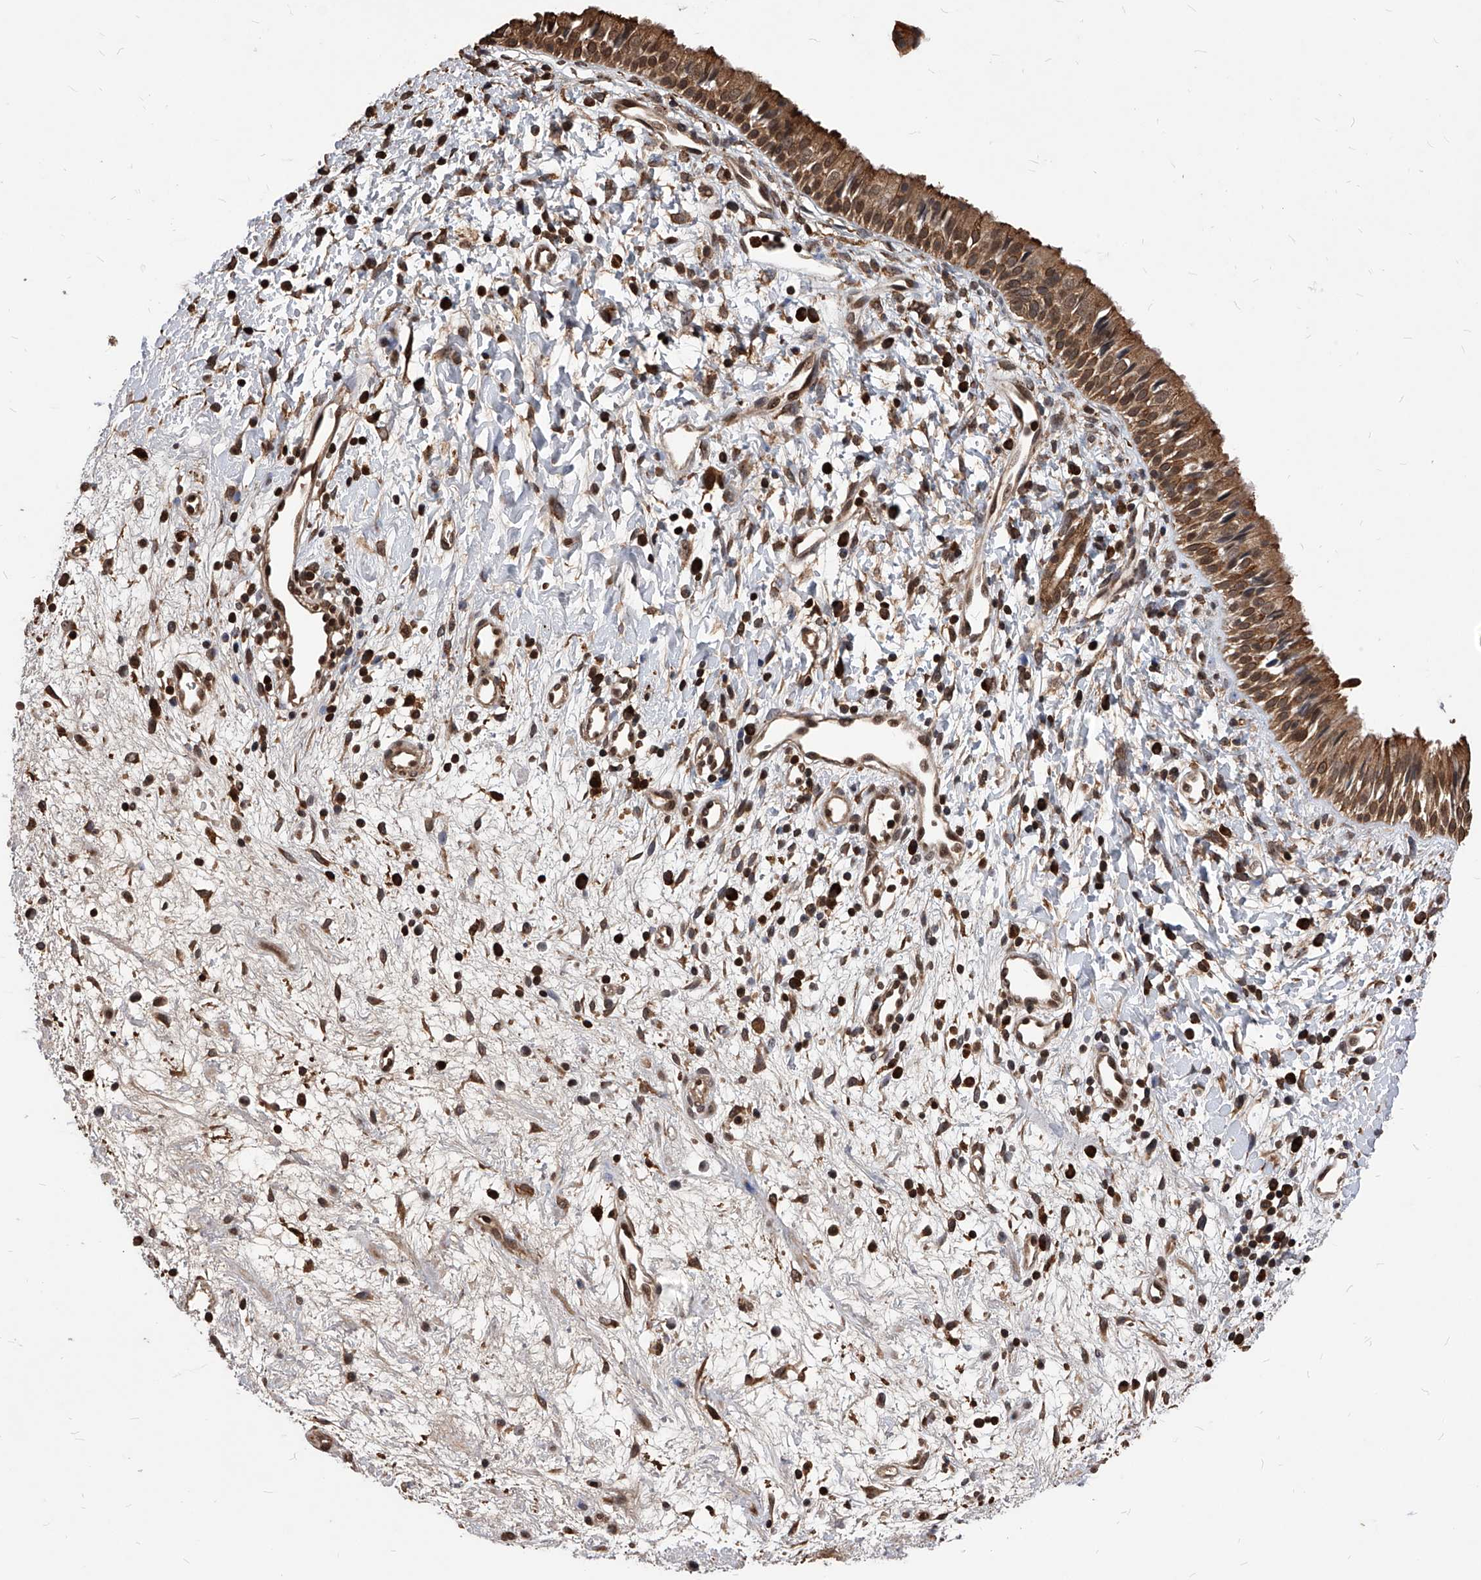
{"staining": {"intensity": "moderate", "quantity": ">75%", "location": "cytoplasmic/membranous"}, "tissue": "nasopharynx", "cell_type": "Respiratory epithelial cells", "image_type": "normal", "snomed": [{"axis": "morphology", "description": "Normal tissue, NOS"}, {"axis": "topography", "description": "Nasopharynx"}], "caption": "A medium amount of moderate cytoplasmic/membranous staining is identified in about >75% of respiratory epithelial cells in normal nasopharynx.", "gene": "ID1", "patient": {"sex": "male", "age": 22}}